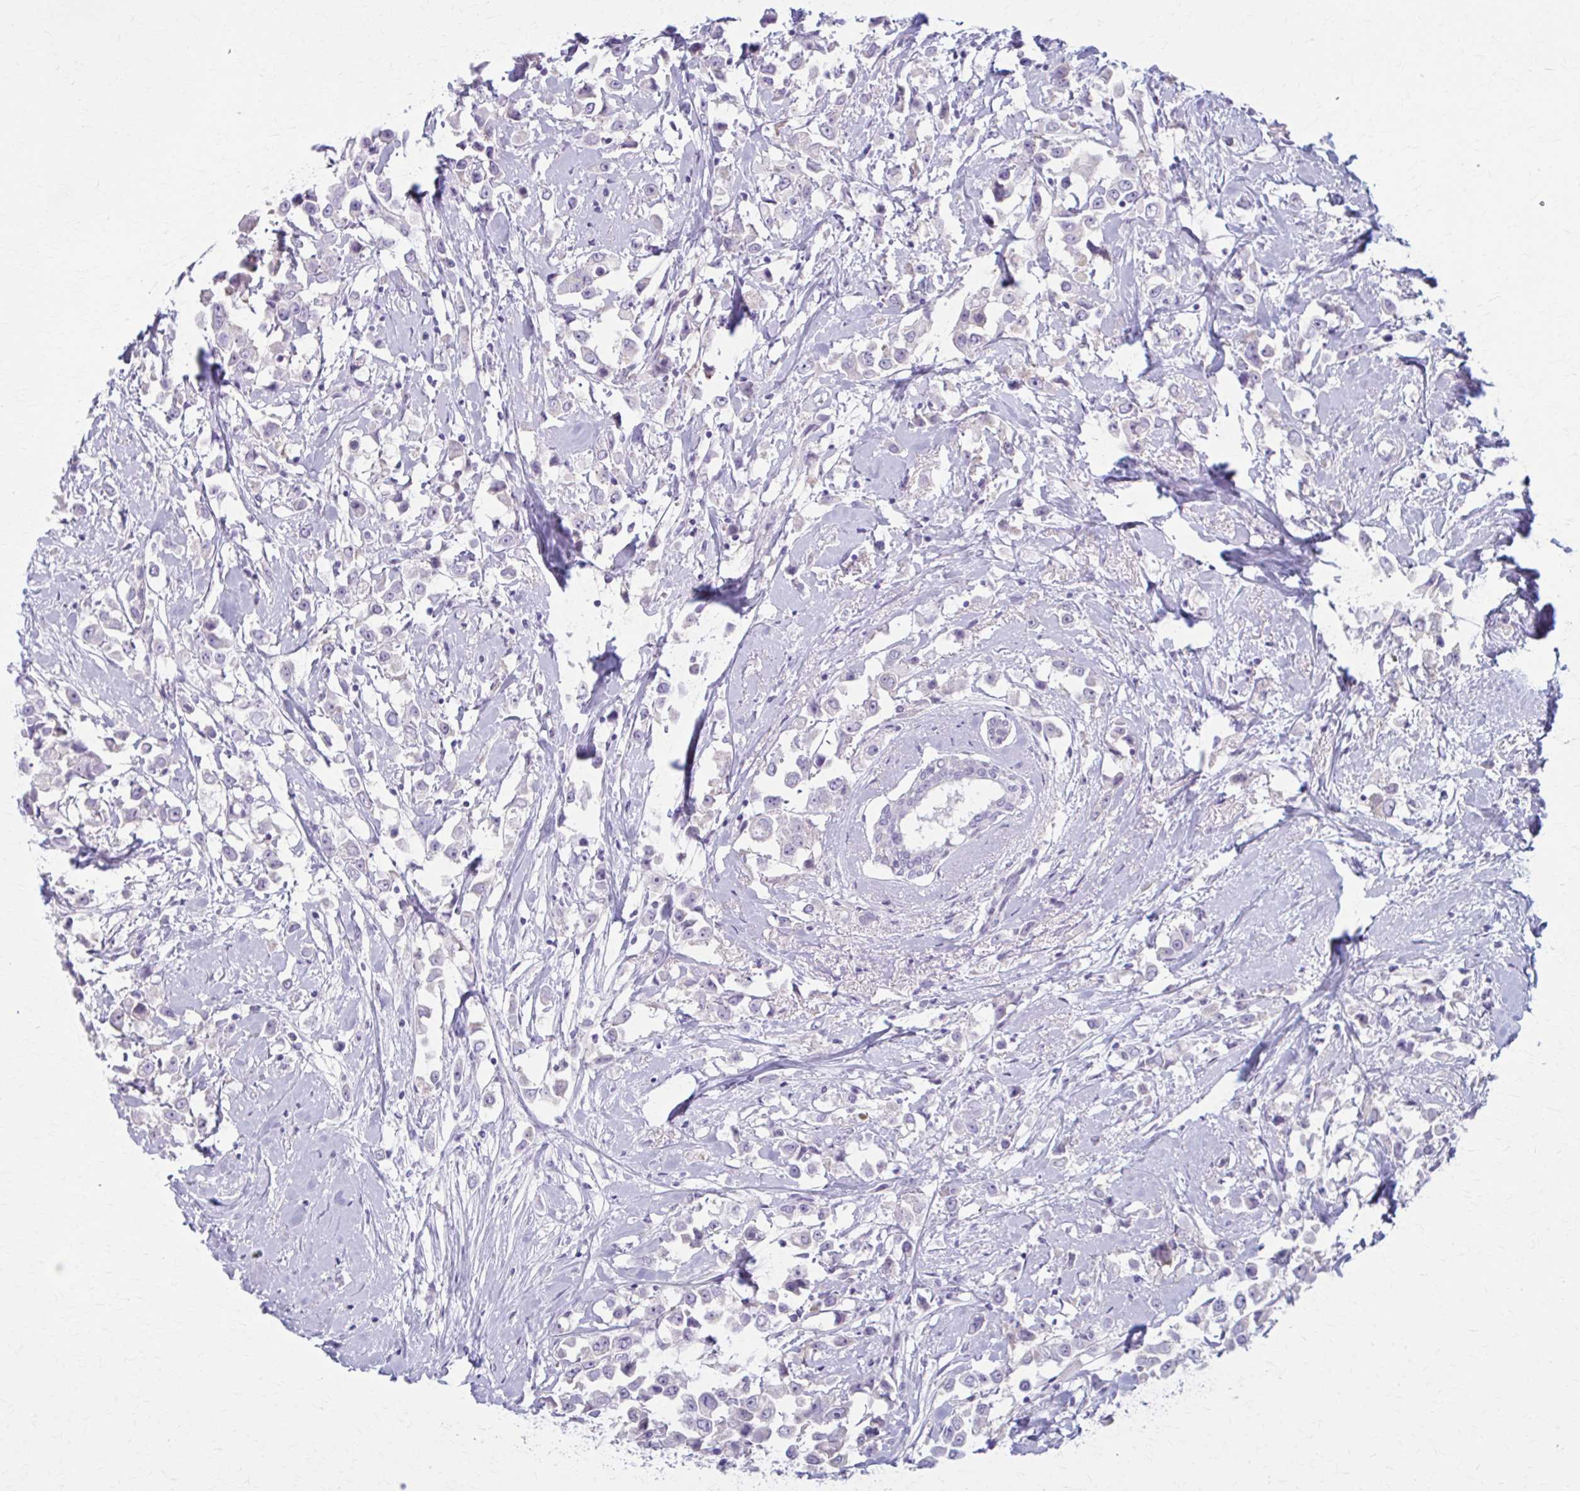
{"staining": {"intensity": "negative", "quantity": "none", "location": "none"}, "tissue": "breast cancer", "cell_type": "Tumor cells", "image_type": "cancer", "snomed": [{"axis": "morphology", "description": "Duct carcinoma"}, {"axis": "topography", "description": "Breast"}], "caption": "Tumor cells are negative for protein expression in human breast cancer (infiltrating ductal carcinoma).", "gene": "PRKRA", "patient": {"sex": "female", "age": 61}}